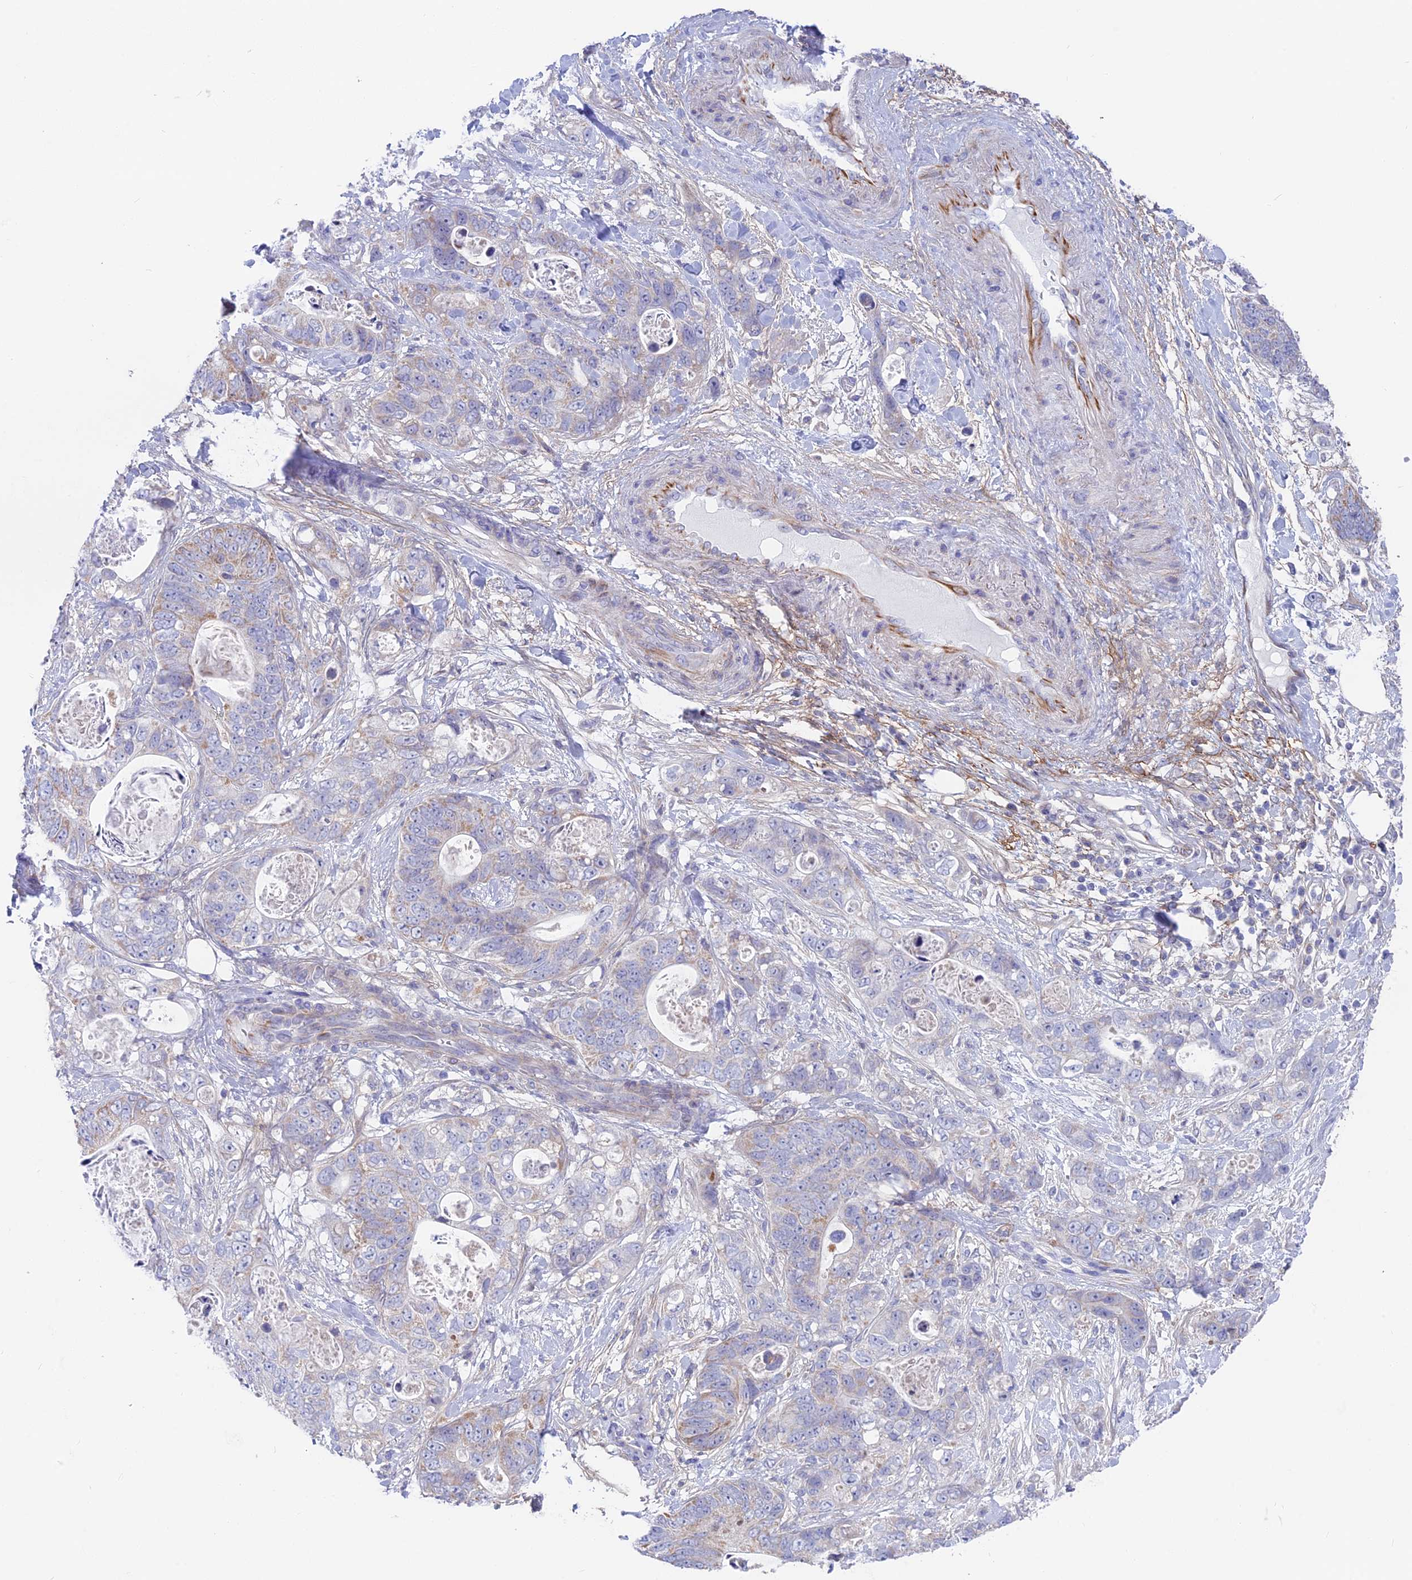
{"staining": {"intensity": "weak", "quantity": "<25%", "location": "cytoplasmic/membranous"}, "tissue": "stomach cancer", "cell_type": "Tumor cells", "image_type": "cancer", "snomed": [{"axis": "morphology", "description": "Normal tissue, NOS"}, {"axis": "morphology", "description": "Adenocarcinoma, NOS"}, {"axis": "topography", "description": "Stomach"}], "caption": "A high-resolution micrograph shows immunohistochemistry (IHC) staining of adenocarcinoma (stomach), which displays no significant expression in tumor cells.", "gene": "PLAC9", "patient": {"sex": "female", "age": 89}}